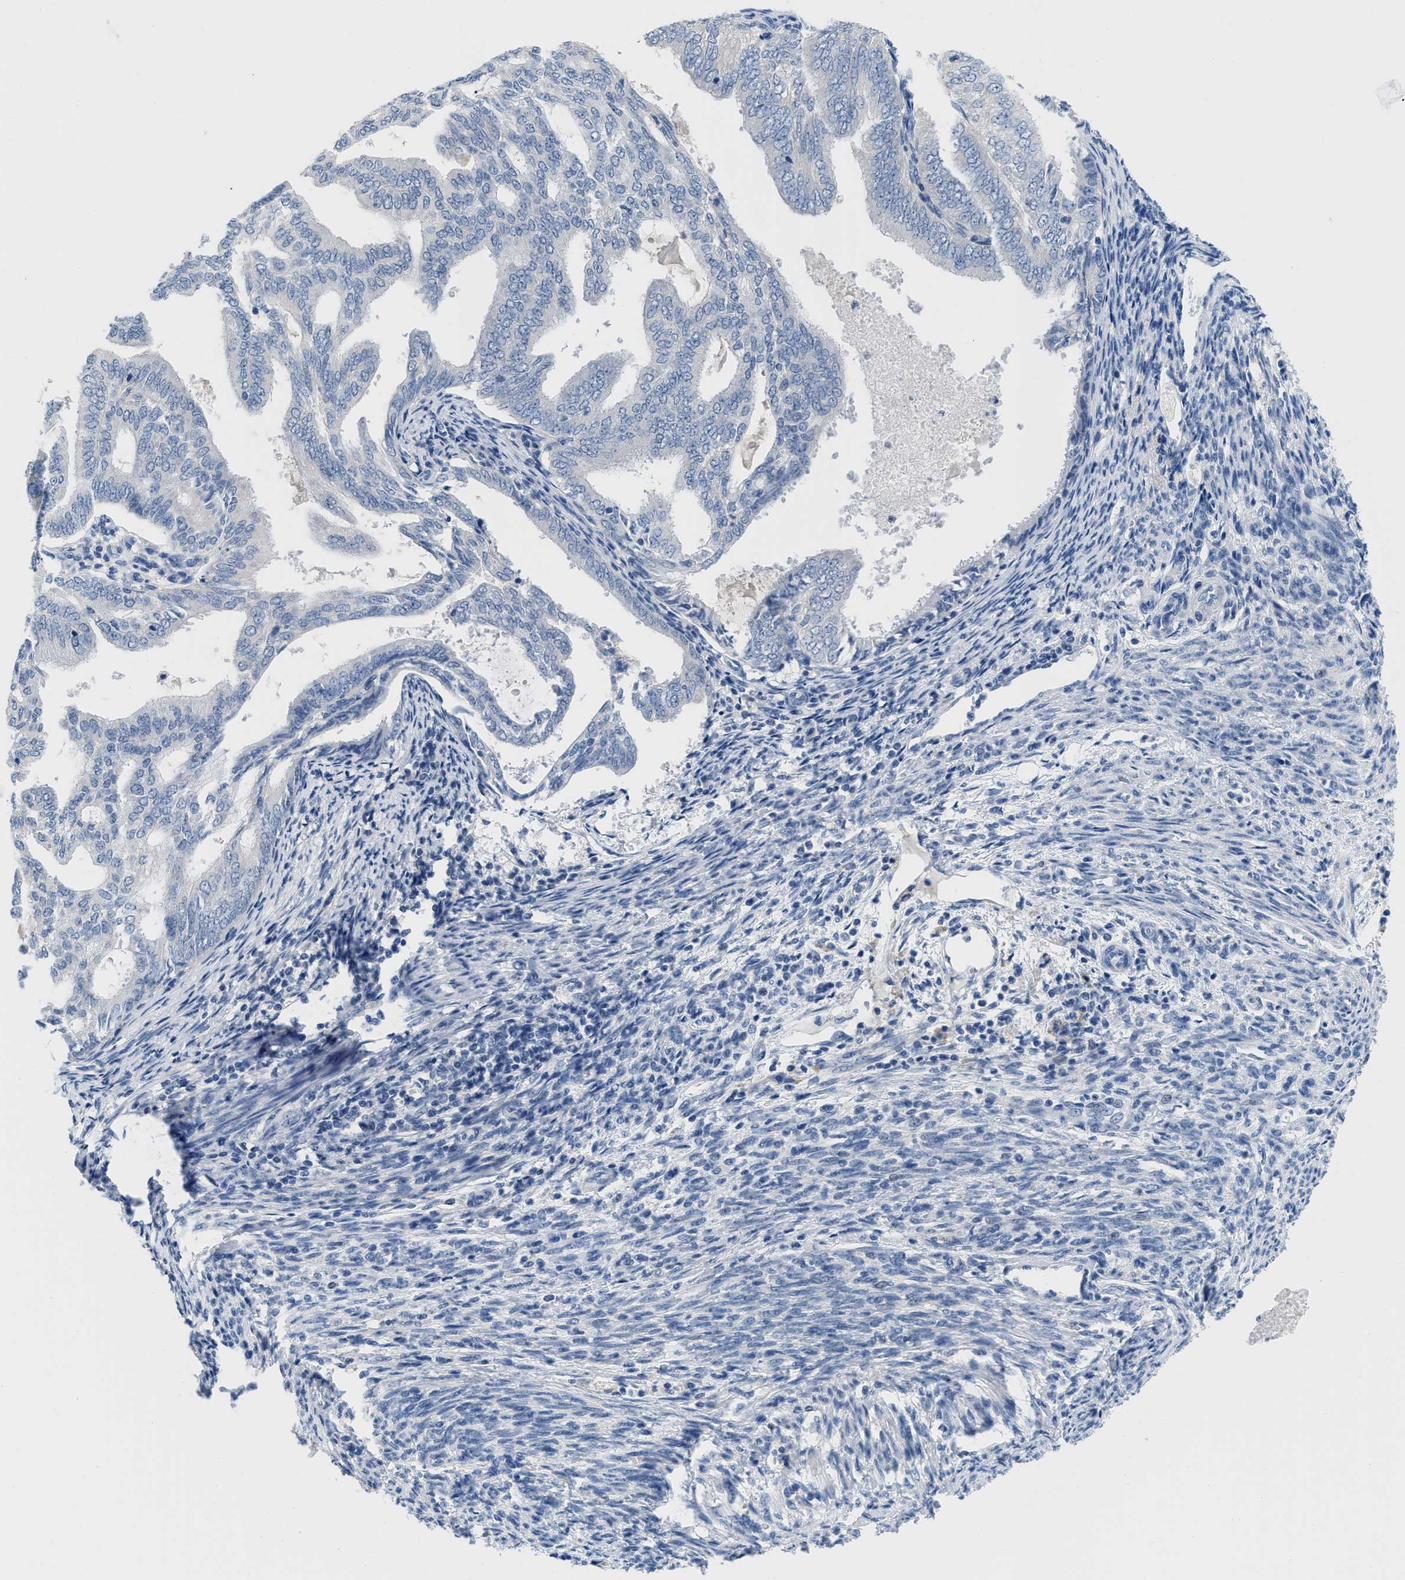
{"staining": {"intensity": "negative", "quantity": "none", "location": "none"}, "tissue": "endometrial cancer", "cell_type": "Tumor cells", "image_type": "cancer", "snomed": [{"axis": "morphology", "description": "Adenocarcinoma, NOS"}, {"axis": "topography", "description": "Endometrium"}], "caption": "Adenocarcinoma (endometrial) was stained to show a protein in brown. There is no significant positivity in tumor cells.", "gene": "PYY", "patient": {"sex": "female", "age": 58}}